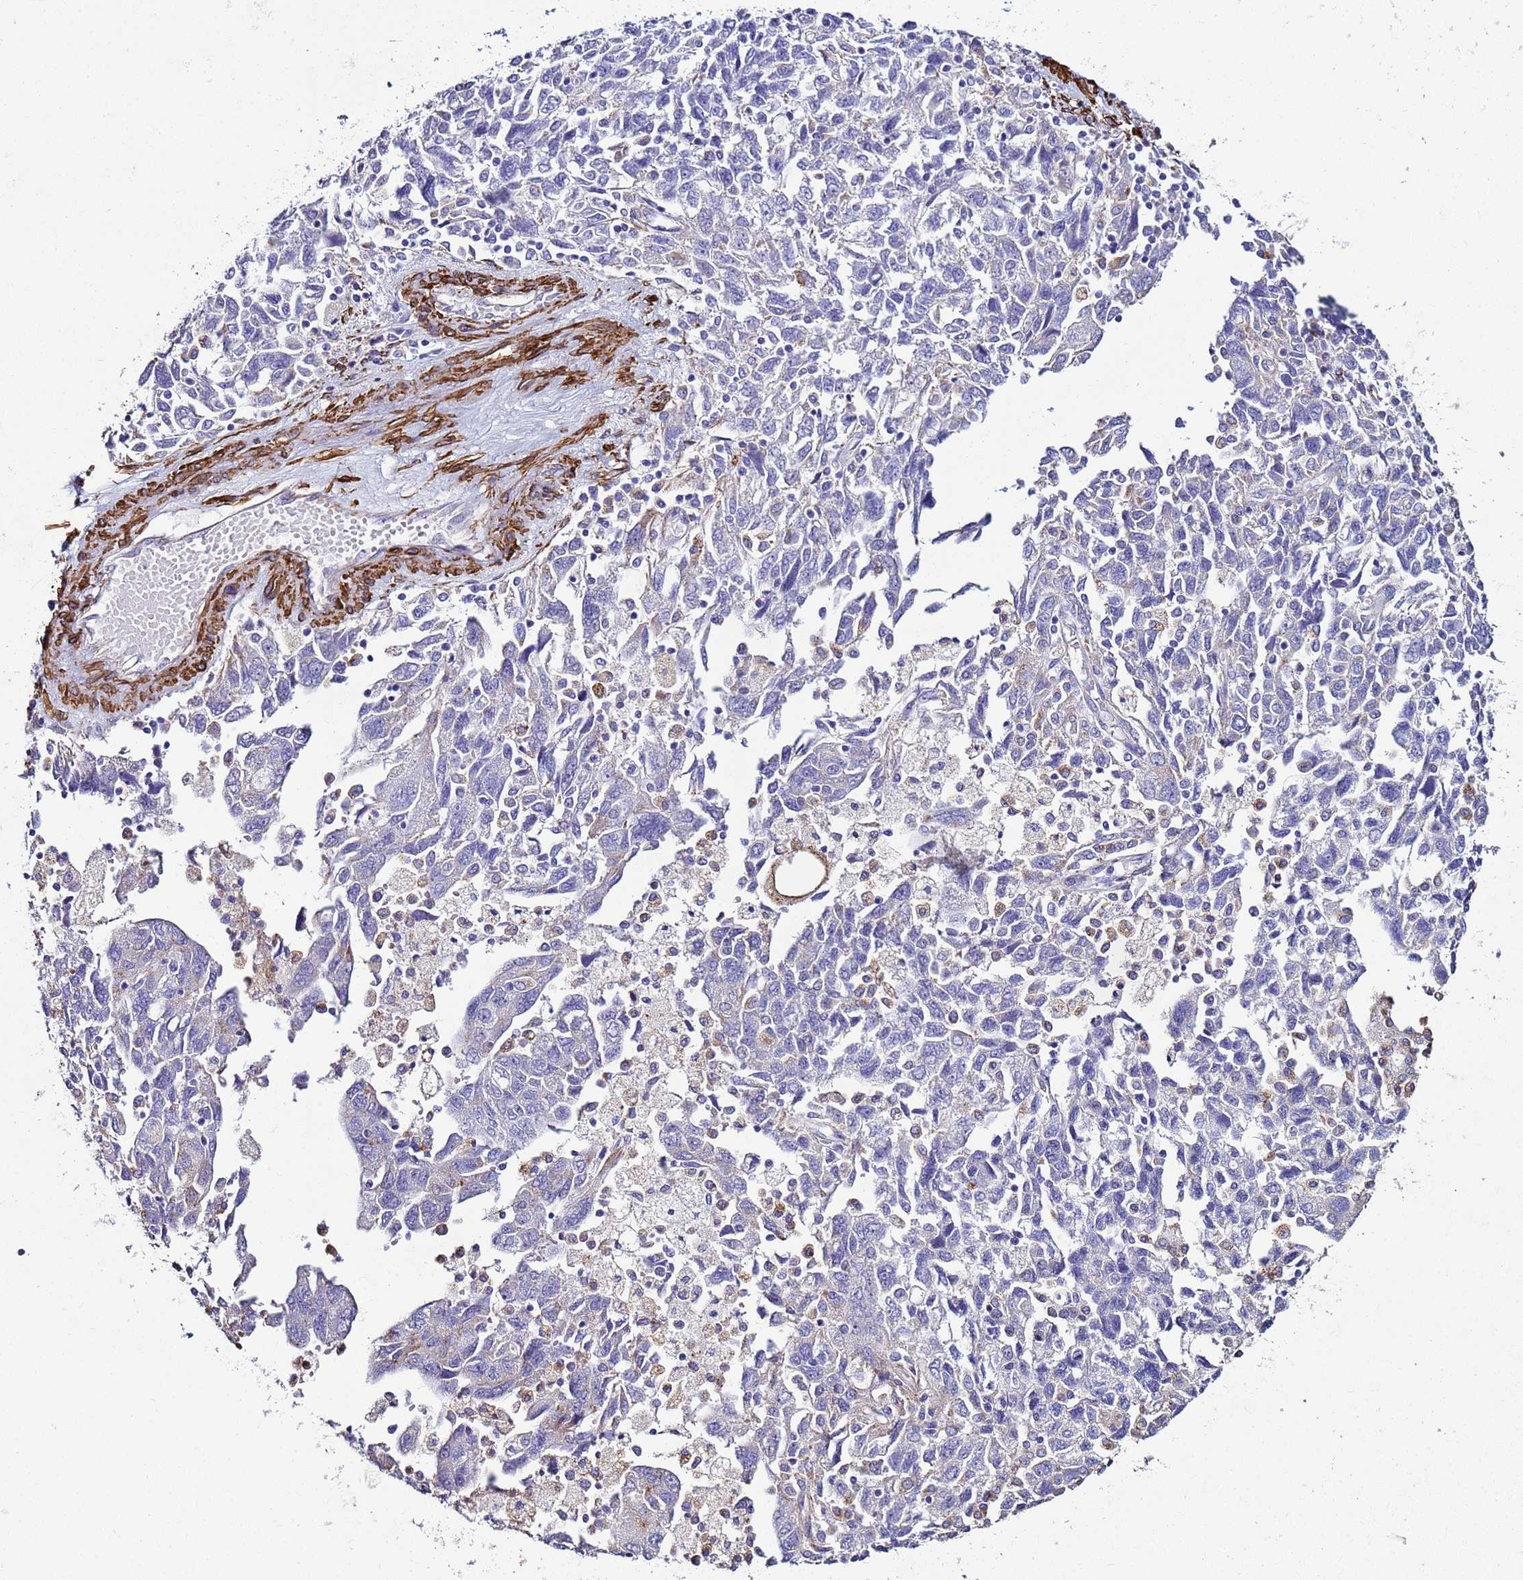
{"staining": {"intensity": "negative", "quantity": "none", "location": "none"}, "tissue": "ovarian cancer", "cell_type": "Tumor cells", "image_type": "cancer", "snomed": [{"axis": "morphology", "description": "Carcinoma, NOS"}, {"axis": "morphology", "description": "Cystadenocarcinoma, serous, NOS"}, {"axis": "topography", "description": "Ovary"}], "caption": "The histopathology image displays no staining of tumor cells in ovarian cancer (serous cystadenocarcinoma).", "gene": "RABL2B", "patient": {"sex": "female", "age": 69}}